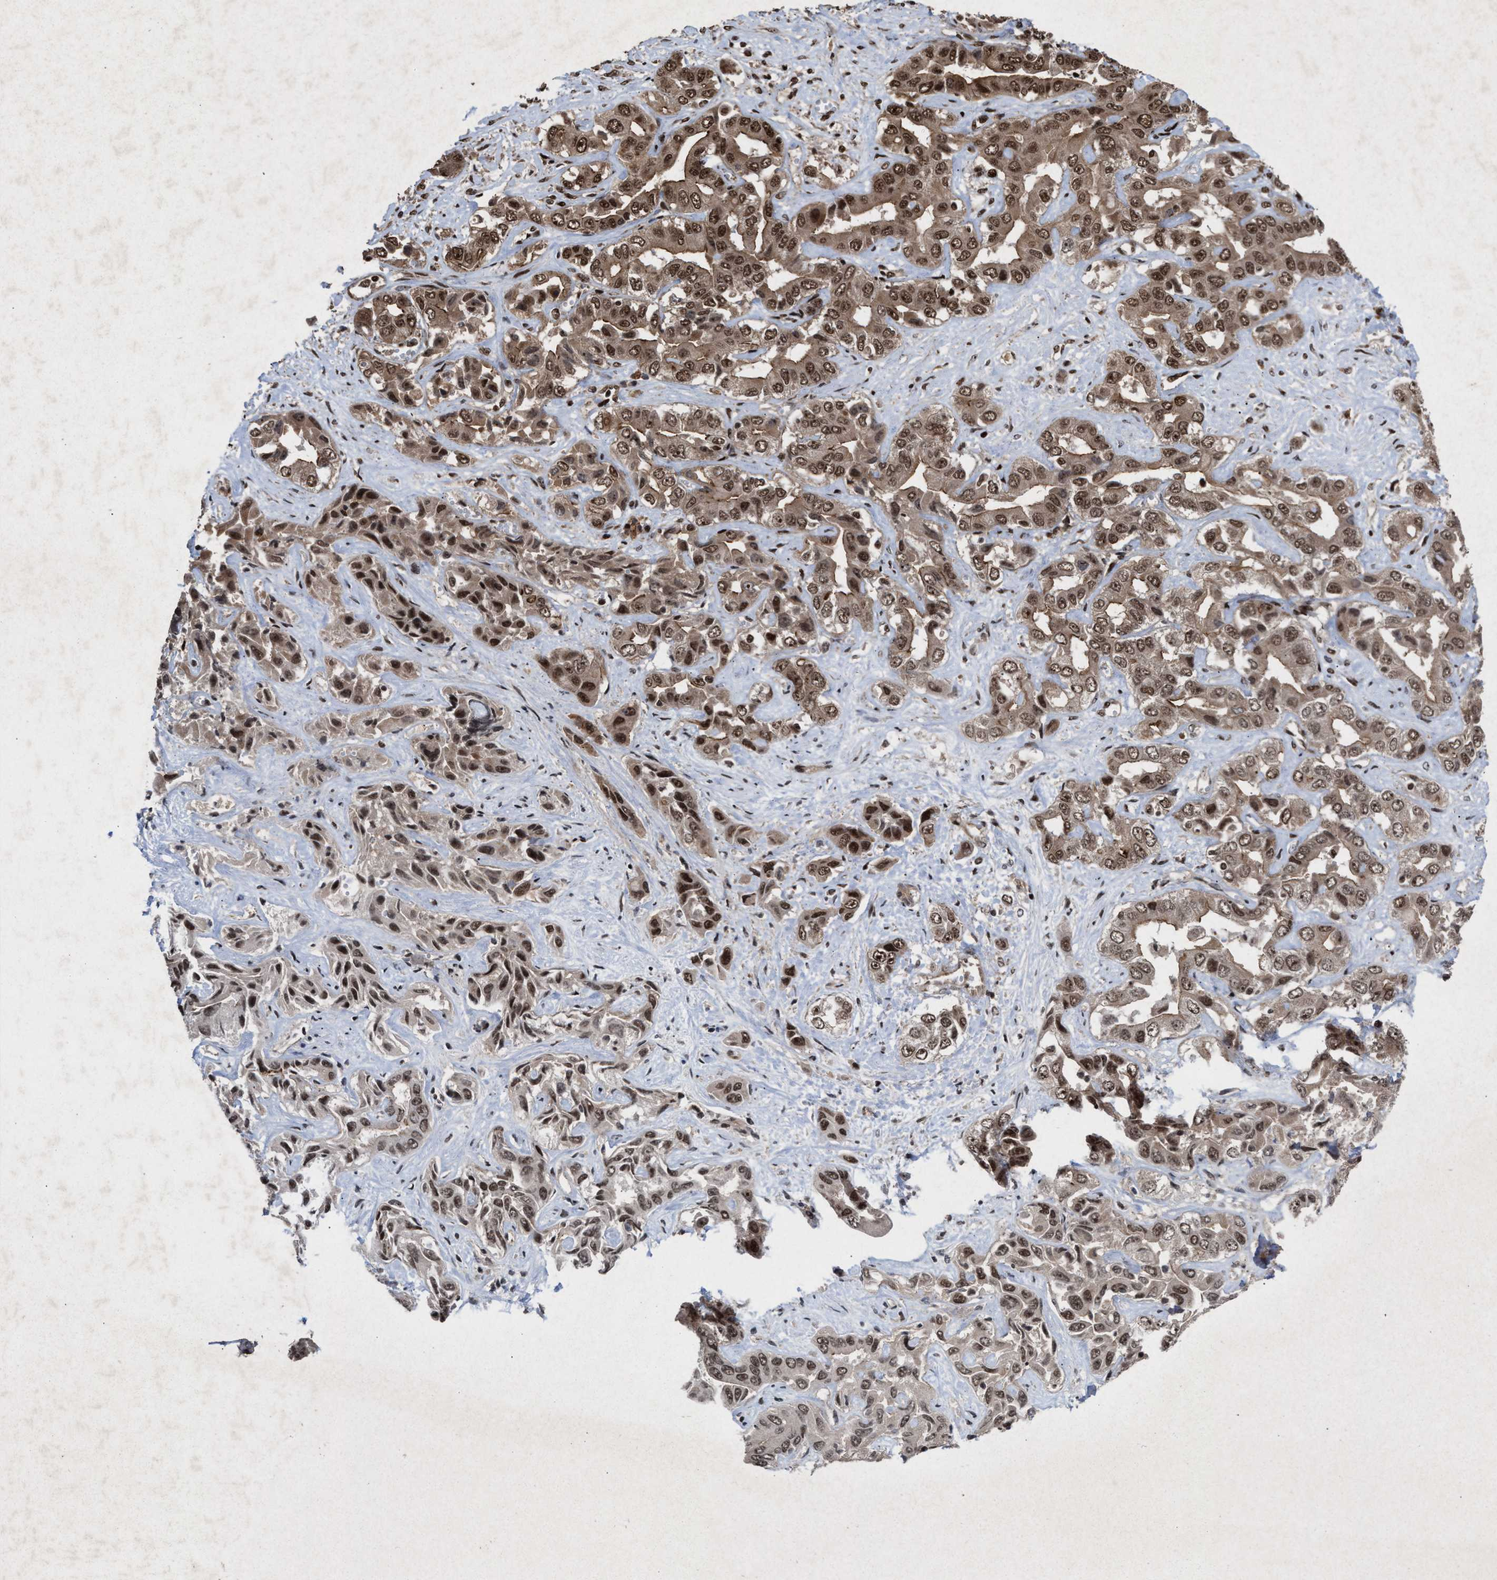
{"staining": {"intensity": "moderate", "quantity": ">75%", "location": "cytoplasmic/membranous,nuclear"}, "tissue": "liver cancer", "cell_type": "Tumor cells", "image_type": "cancer", "snomed": [{"axis": "morphology", "description": "Cholangiocarcinoma"}, {"axis": "topography", "description": "Liver"}], "caption": "Cholangiocarcinoma (liver) stained with immunohistochemistry (IHC) exhibits moderate cytoplasmic/membranous and nuclear expression in approximately >75% of tumor cells.", "gene": "WIZ", "patient": {"sex": "female", "age": 52}}